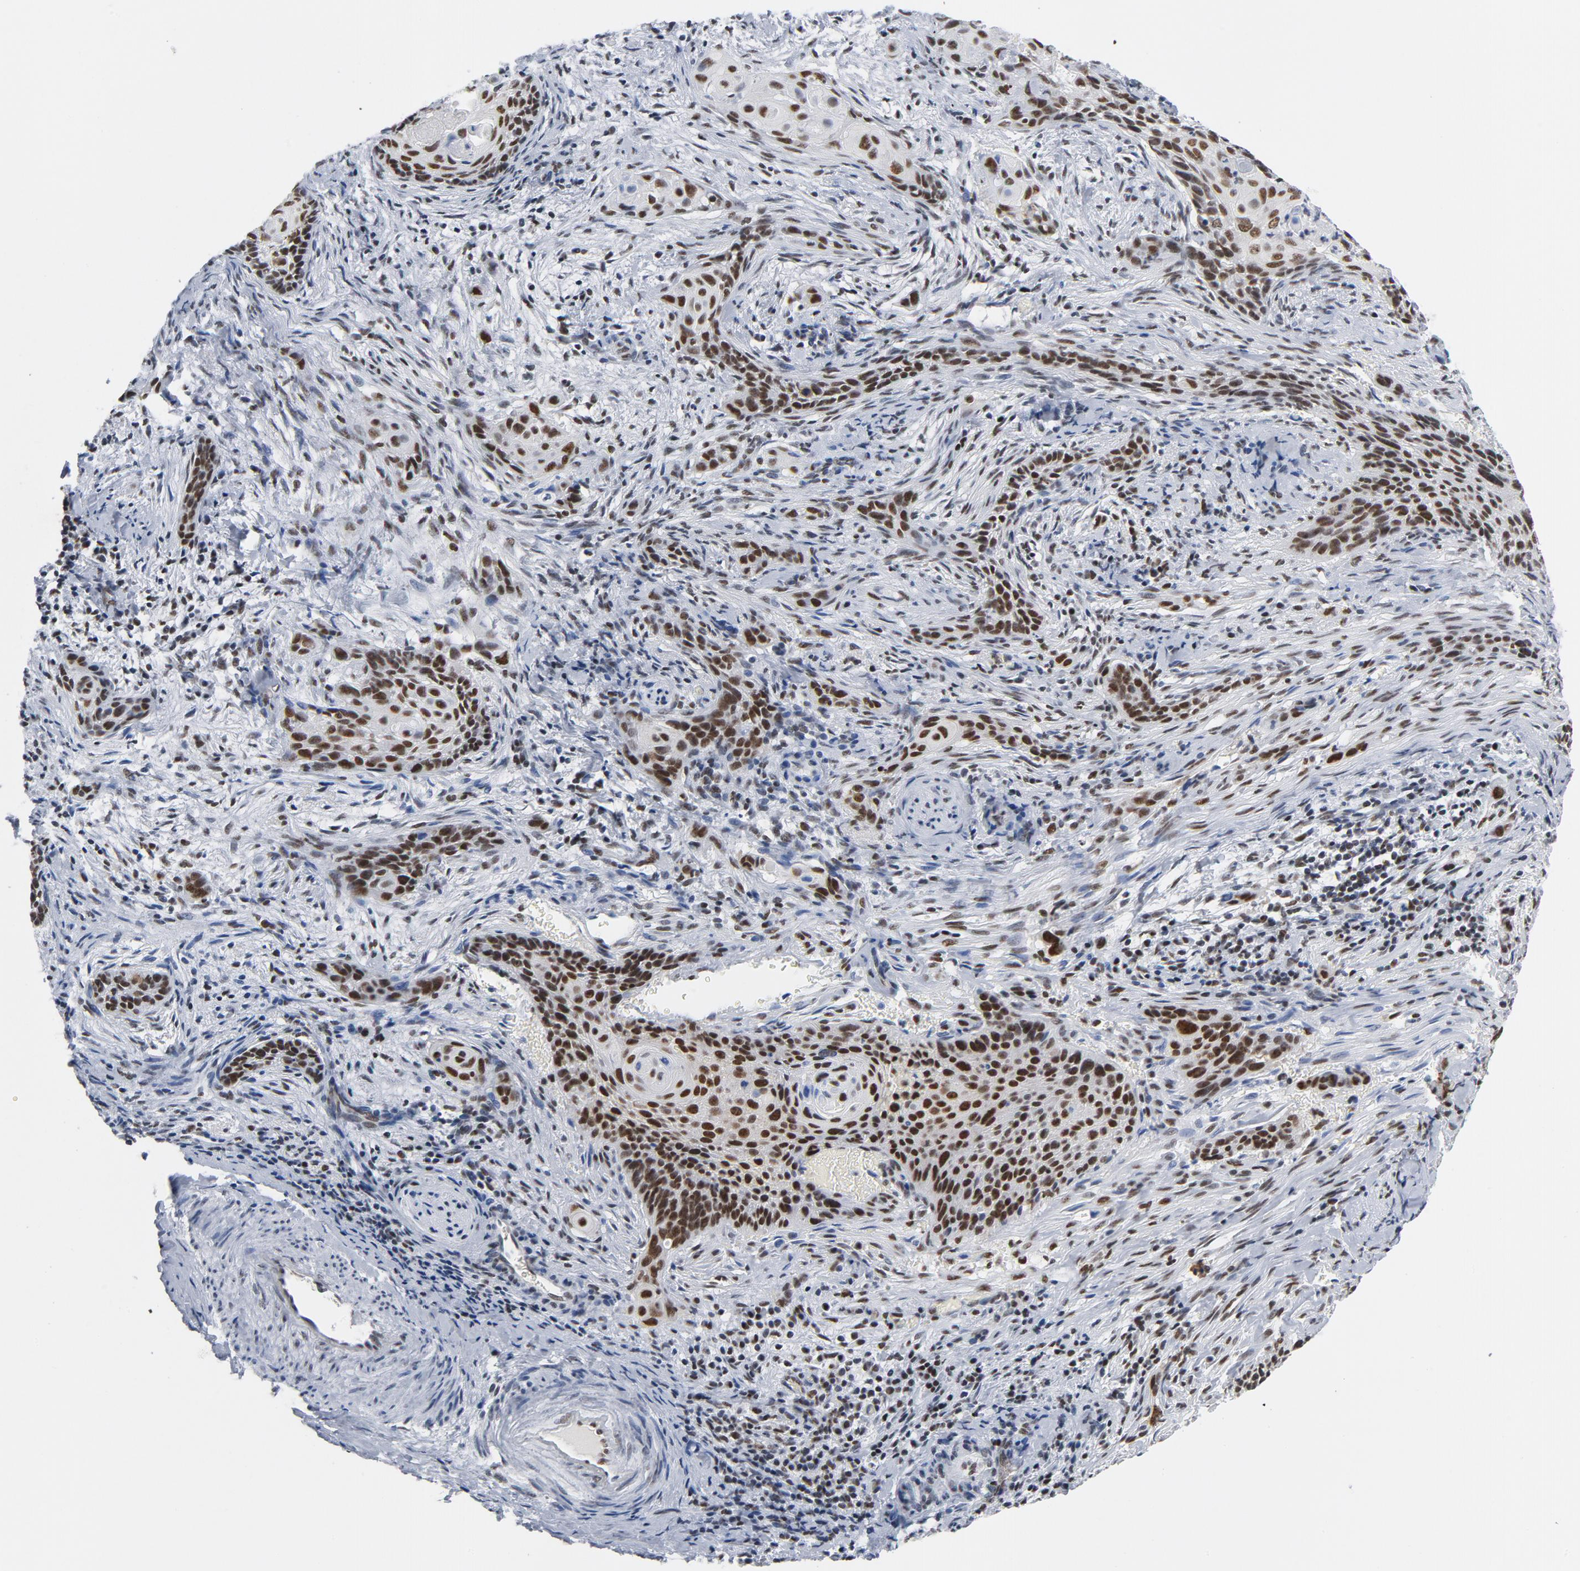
{"staining": {"intensity": "strong", "quantity": ">75%", "location": "nuclear"}, "tissue": "cervical cancer", "cell_type": "Tumor cells", "image_type": "cancer", "snomed": [{"axis": "morphology", "description": "Squamous cell carcinoma, NOS"}, {"axis": "topography", "description": "Cervix"}], "caption": "Cervical cancer stained for a protein demonstrates strong nuclear positivity in tumor cells. Ihc stains the protein in brown and the nuclei are stained blue.", "gene": "CSTF2", "patient": {"sex": "female", "age": 33}}